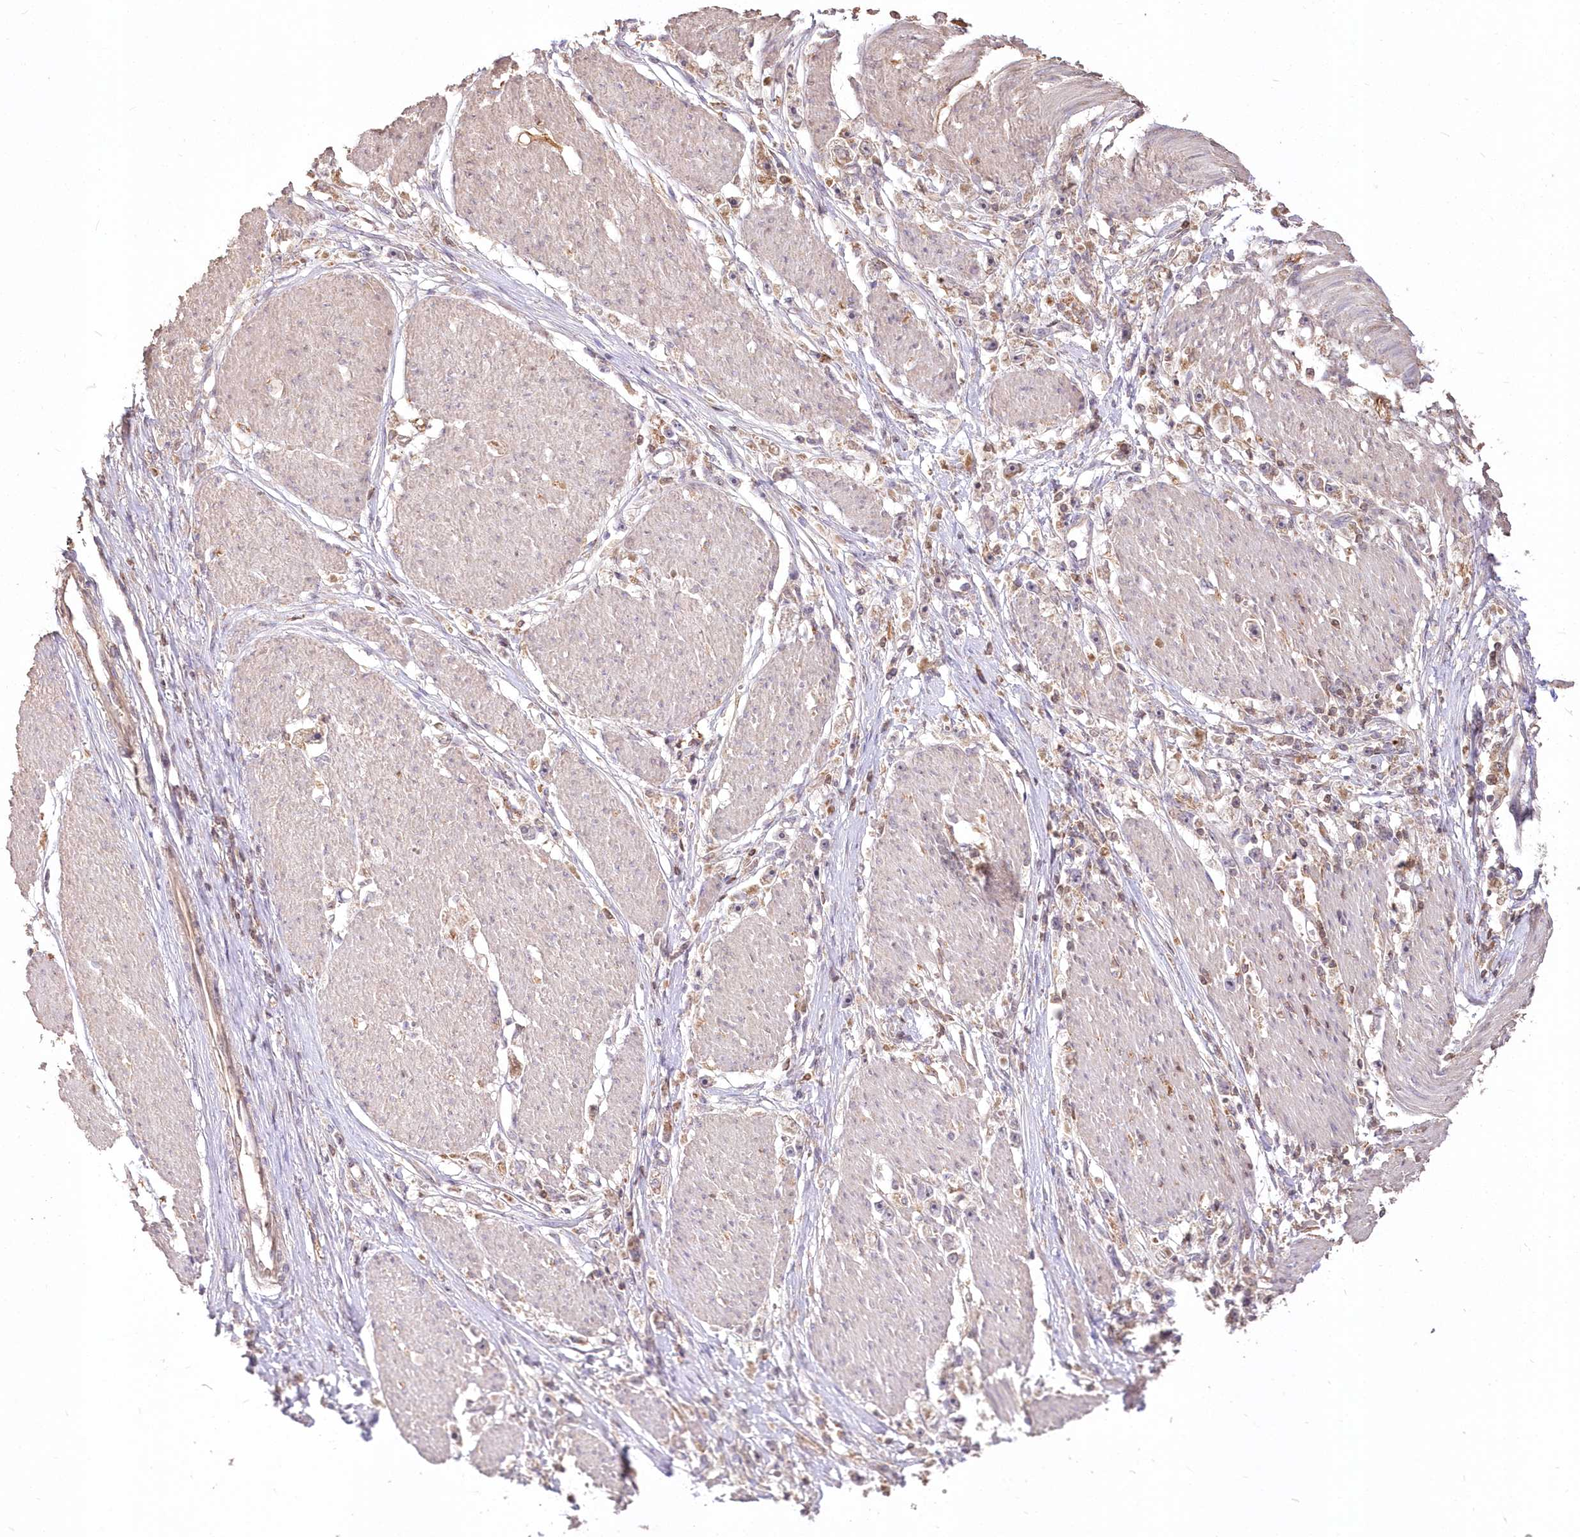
{"staining": {"intensity": "weak", "quantity": "25%-75%", "location": "cytoplasmic/membranous"}, "tissue": "stomach cancer", "cell_type": "Tumor cells", "image_type": "cancer", "snomed": [{"axis": "morphology", "description": "Adenocarcinoma, NOS"}, {"axis": "topography", "description": "Stomach"}], "caption": "Tumor cells exhibit low levels of weak cytoplasmic/membranous expression in about 25%-75% of cells in stomach cancer (adenocarcinoma). (DAB (3,3'-diaminobenzidine) = brown stain, brightfield microscopy at high magnification).", "gene": "STK17B", "patient": {"sex": "female", "age": 59}}